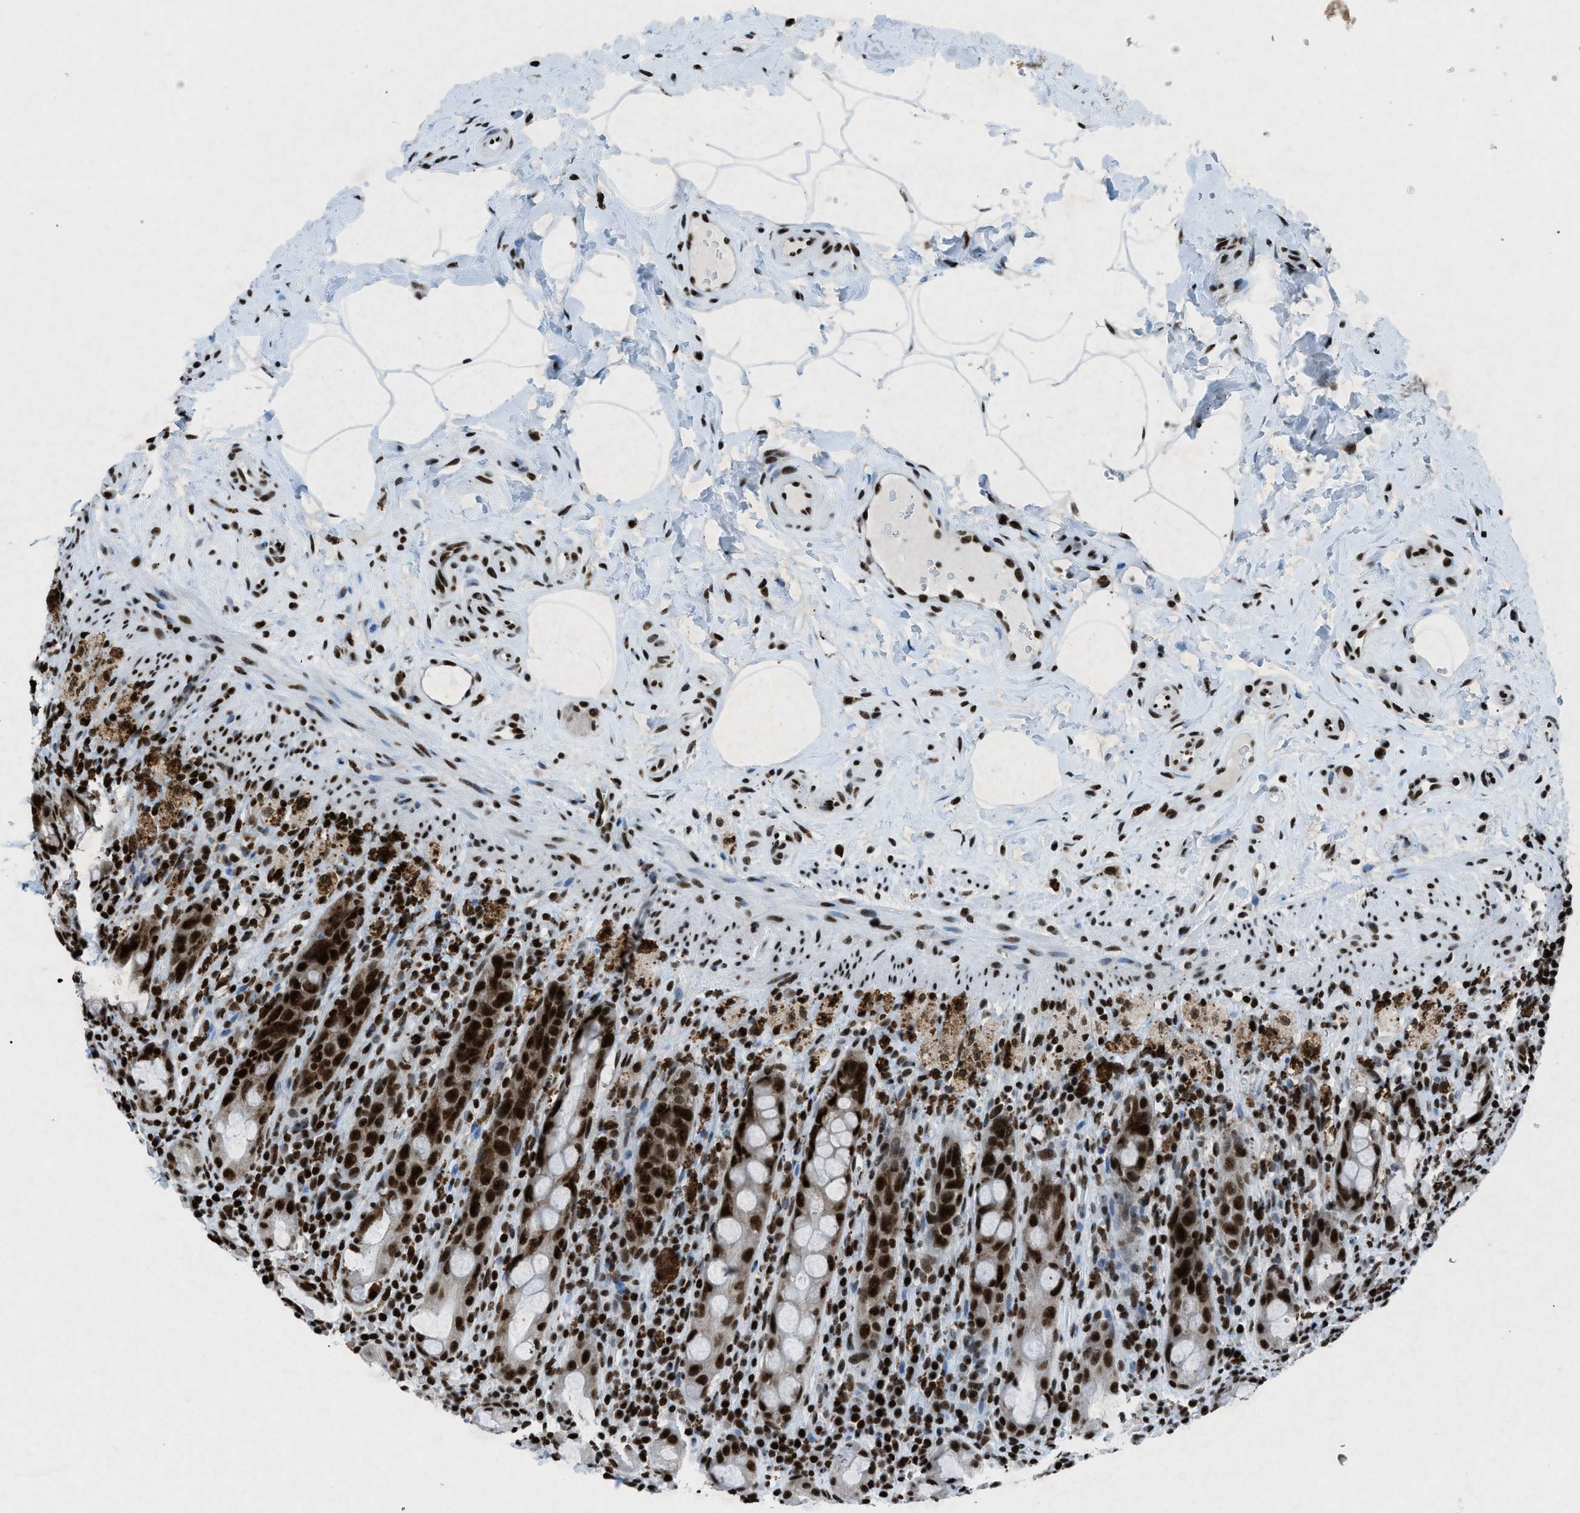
{"staining": {"intensity": "strong", "quantity": ">75%", "location": "nuclear"}, "tissue": "rectum", "cell_type": "Glandular cells", "image_type": "normal", "snomed": [{"axis": "morphology", "description": "Normal tissue, NOS"}, {"axis": "topography", "description": "Rectum"}], "caption": "A high-resolution photomicrograph shows immunohistochemistry staining of benign rectum, which demonstrates strong nuclear positivity in about >75% of glandular cells.", "gene": "NXF1", "patient": {"sex": "male", "age": 44}}